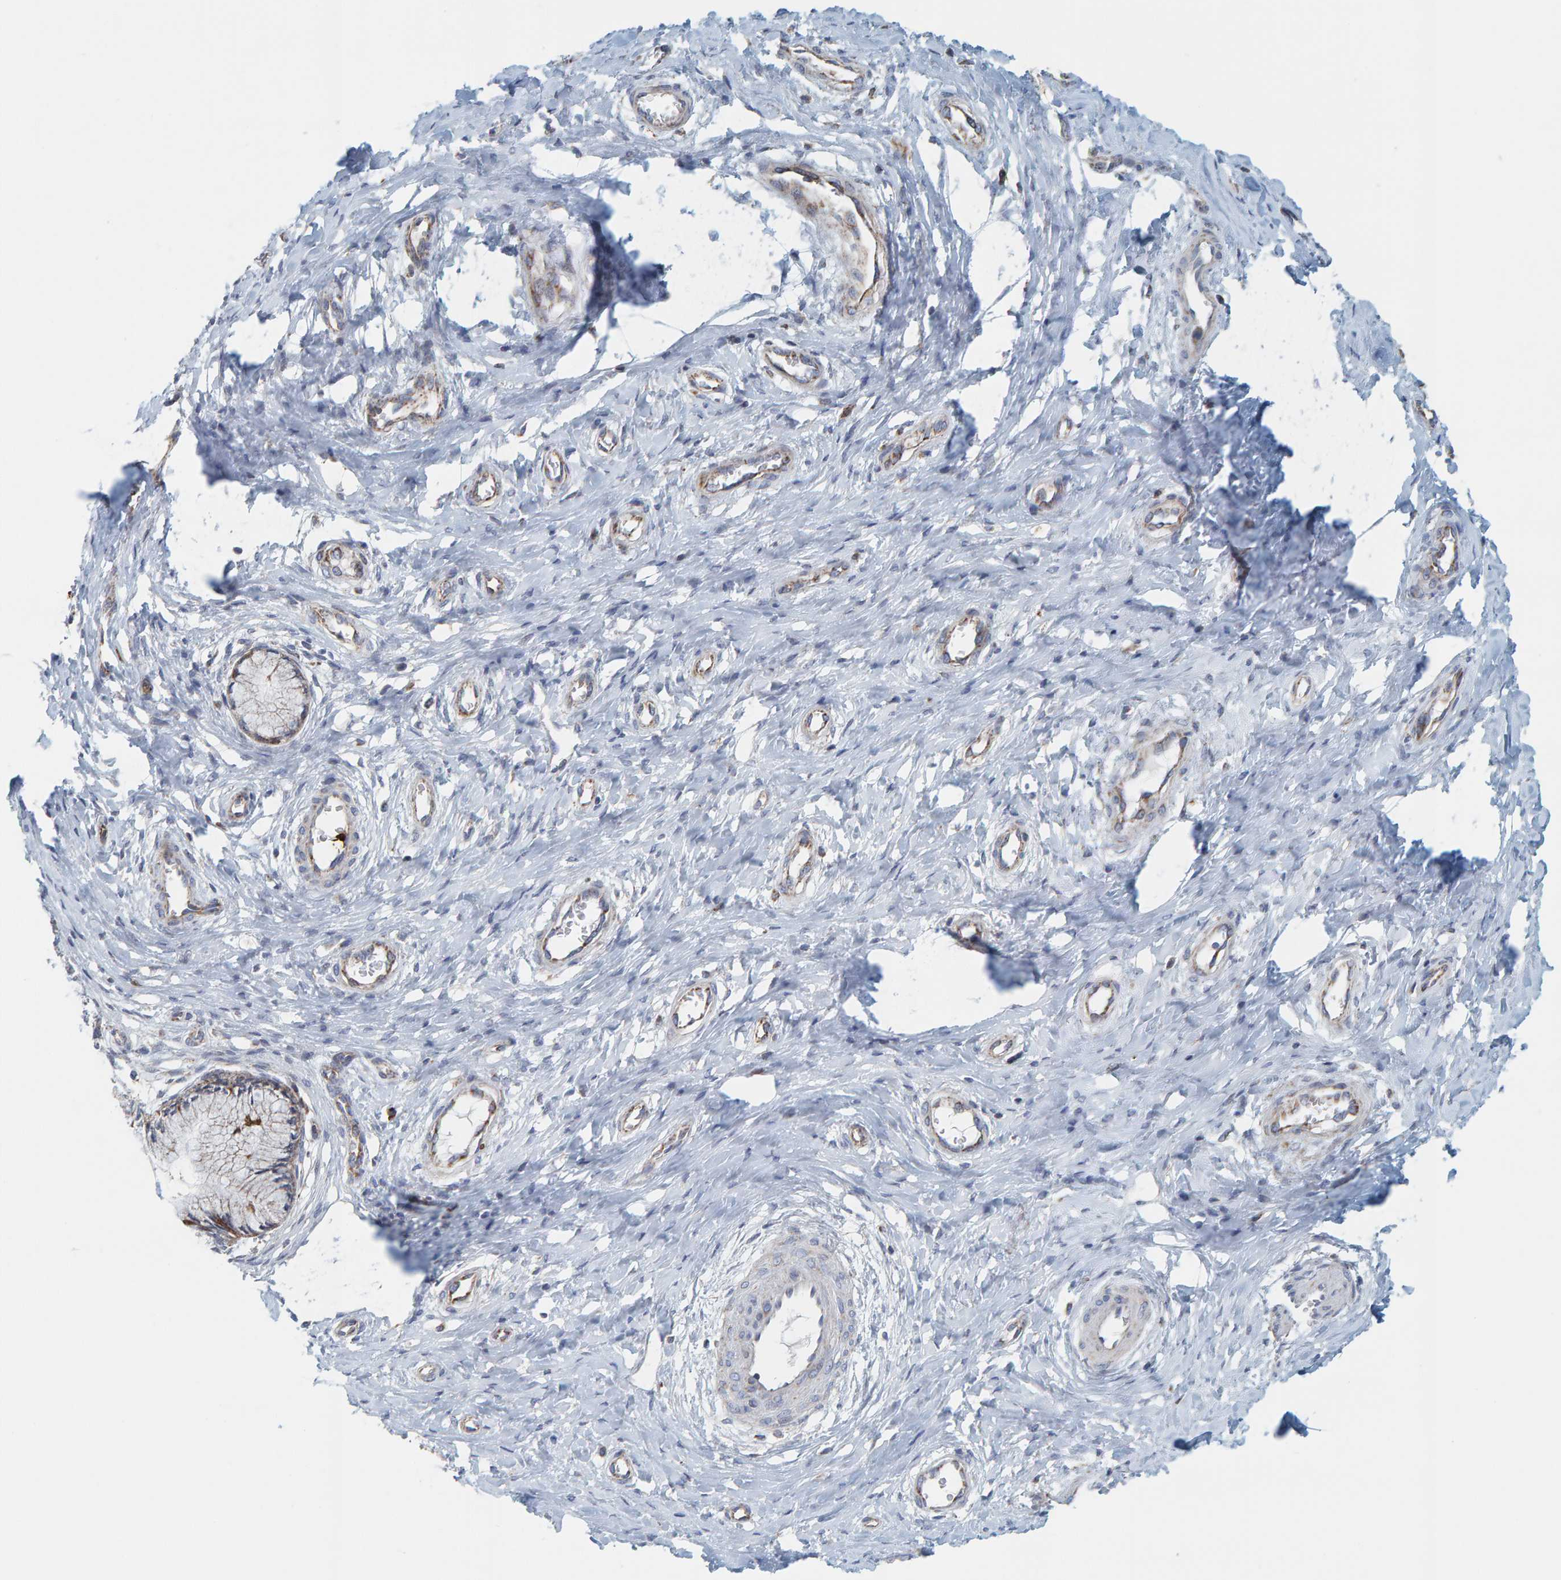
{"staining": {"intensity": "weak", "quantity": "25%-75%", "location": "cytoplasmic/membranous"}, "tissue": "cervix", "cell_type": "Glandular cells", "image_type": "normal", "snomed": [{"axis": "morphology", "description": "Normal tissue, NOS"}, {"axis": "topography", "description": "Cervix"}], "caption": "The histopathology image displays staining of unremarkable cervix, revealing weak cytoplasmic/membranous protein expression (brown color) within glandular cells.", "gene": "B9D1", "patient": {"sex": "female", "age": 55}}